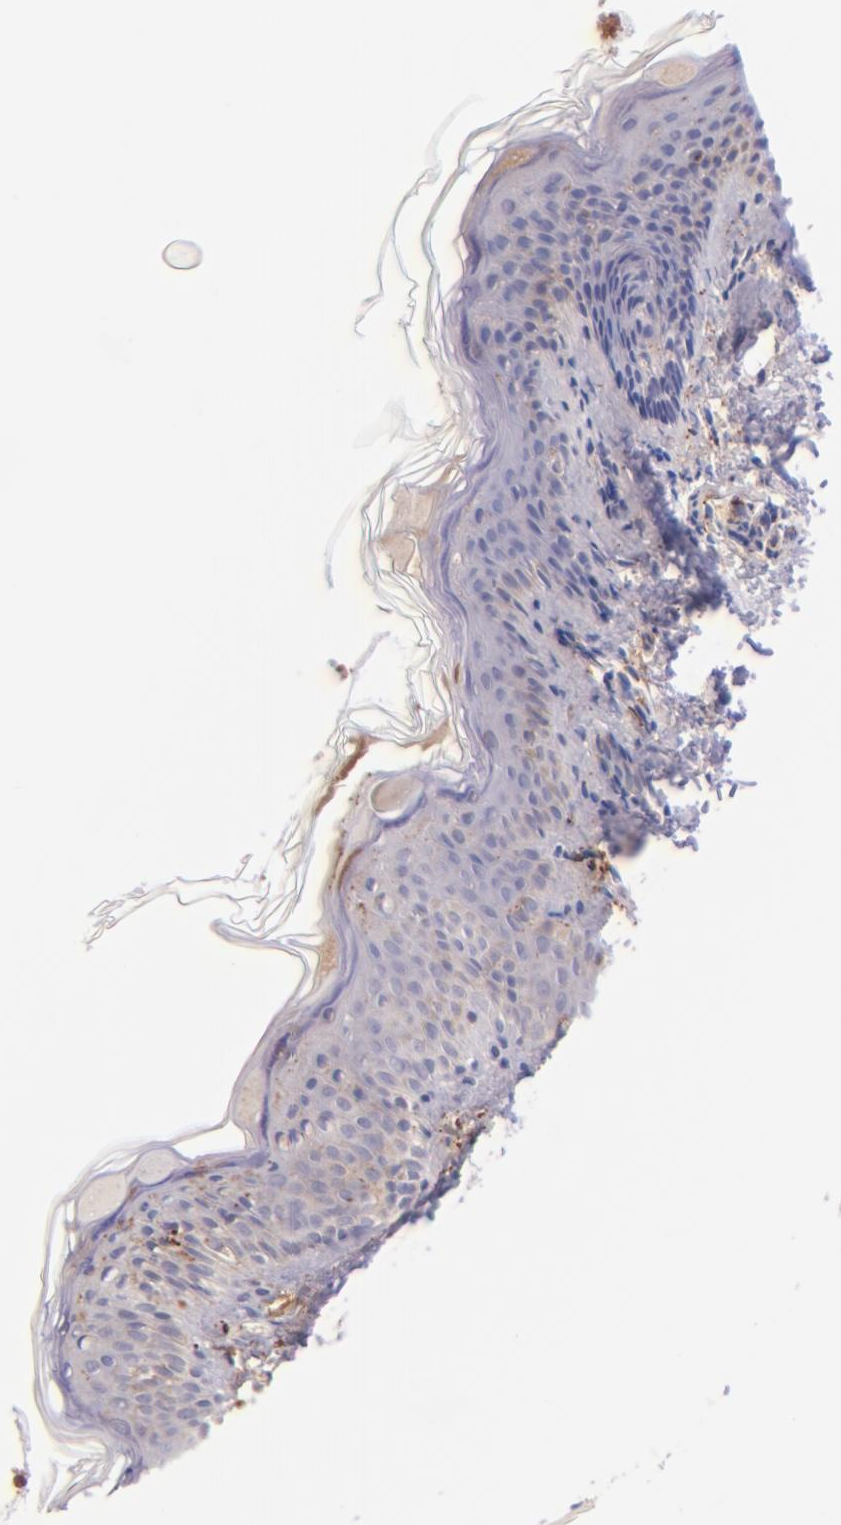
{"staining": {"intensity": "negative", "quantity": "none", "location": "none"}, "tissue": "skin", "cell_type": "Fibroblasts", "image_type": "normal", "snomed": [{"axis": "morphology", "description": "Normal tissue, NOS"}, {"axis": "topography", "description": "Skin"}], "caption": "Micrograph shows no protein expression in fibroblasts of unremarkable skin.", "gene": "BTK", "patient": {"sex": "female", "age": 4}}